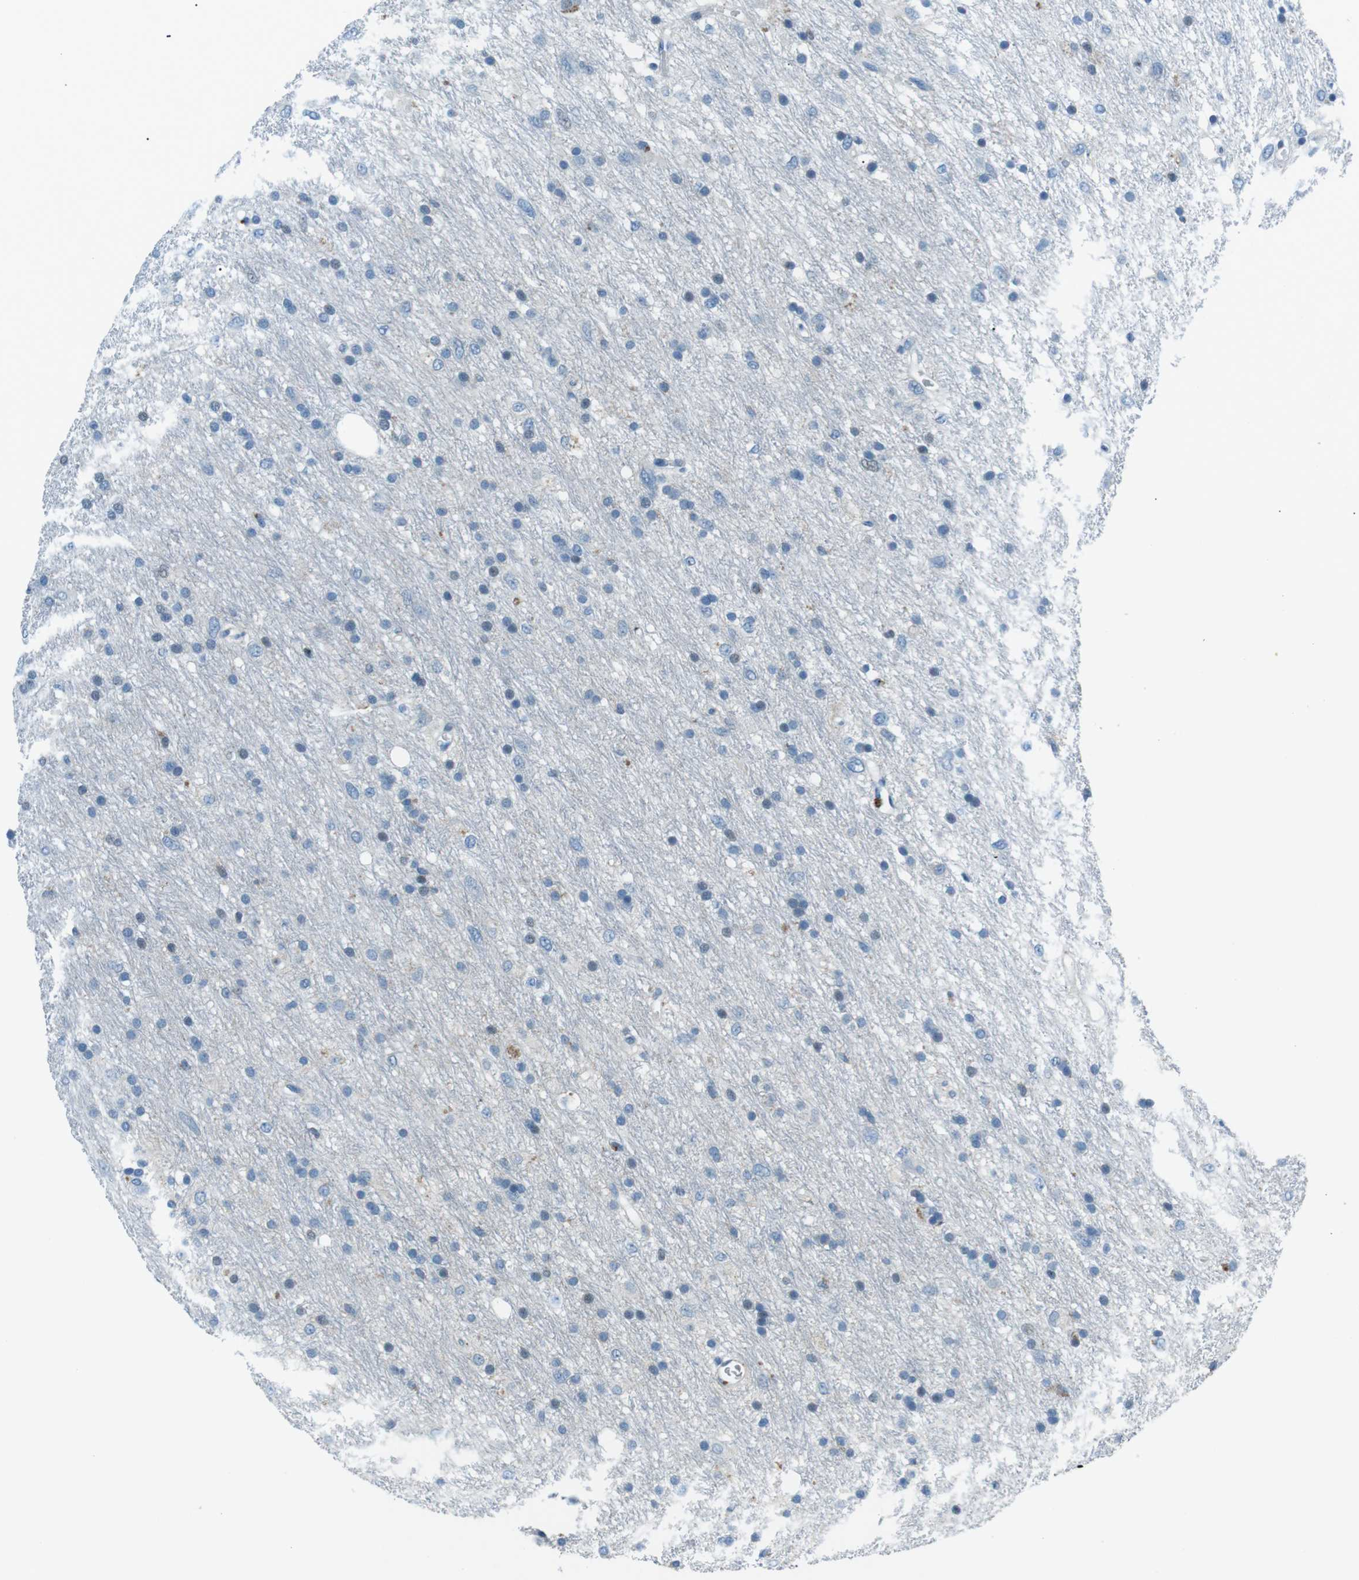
{"staining": {"intensity": "negative", "quantity": "none", "location": "none"}, "tissue": "glioma", "cell_type": "Tumor cells", "image_type": "cancer", "snomed": [{"axis": "morphology", "description": "Glioma, malignant, Low grade"}, {"axis": "topography", "description": "Brain"}], "caption": "A photomicrograph of human malignant low-grade glioma is negative for staining in tumor cells.", "gene": "ST6GAL1", "patient": {"sex": "male", "age": 77}}